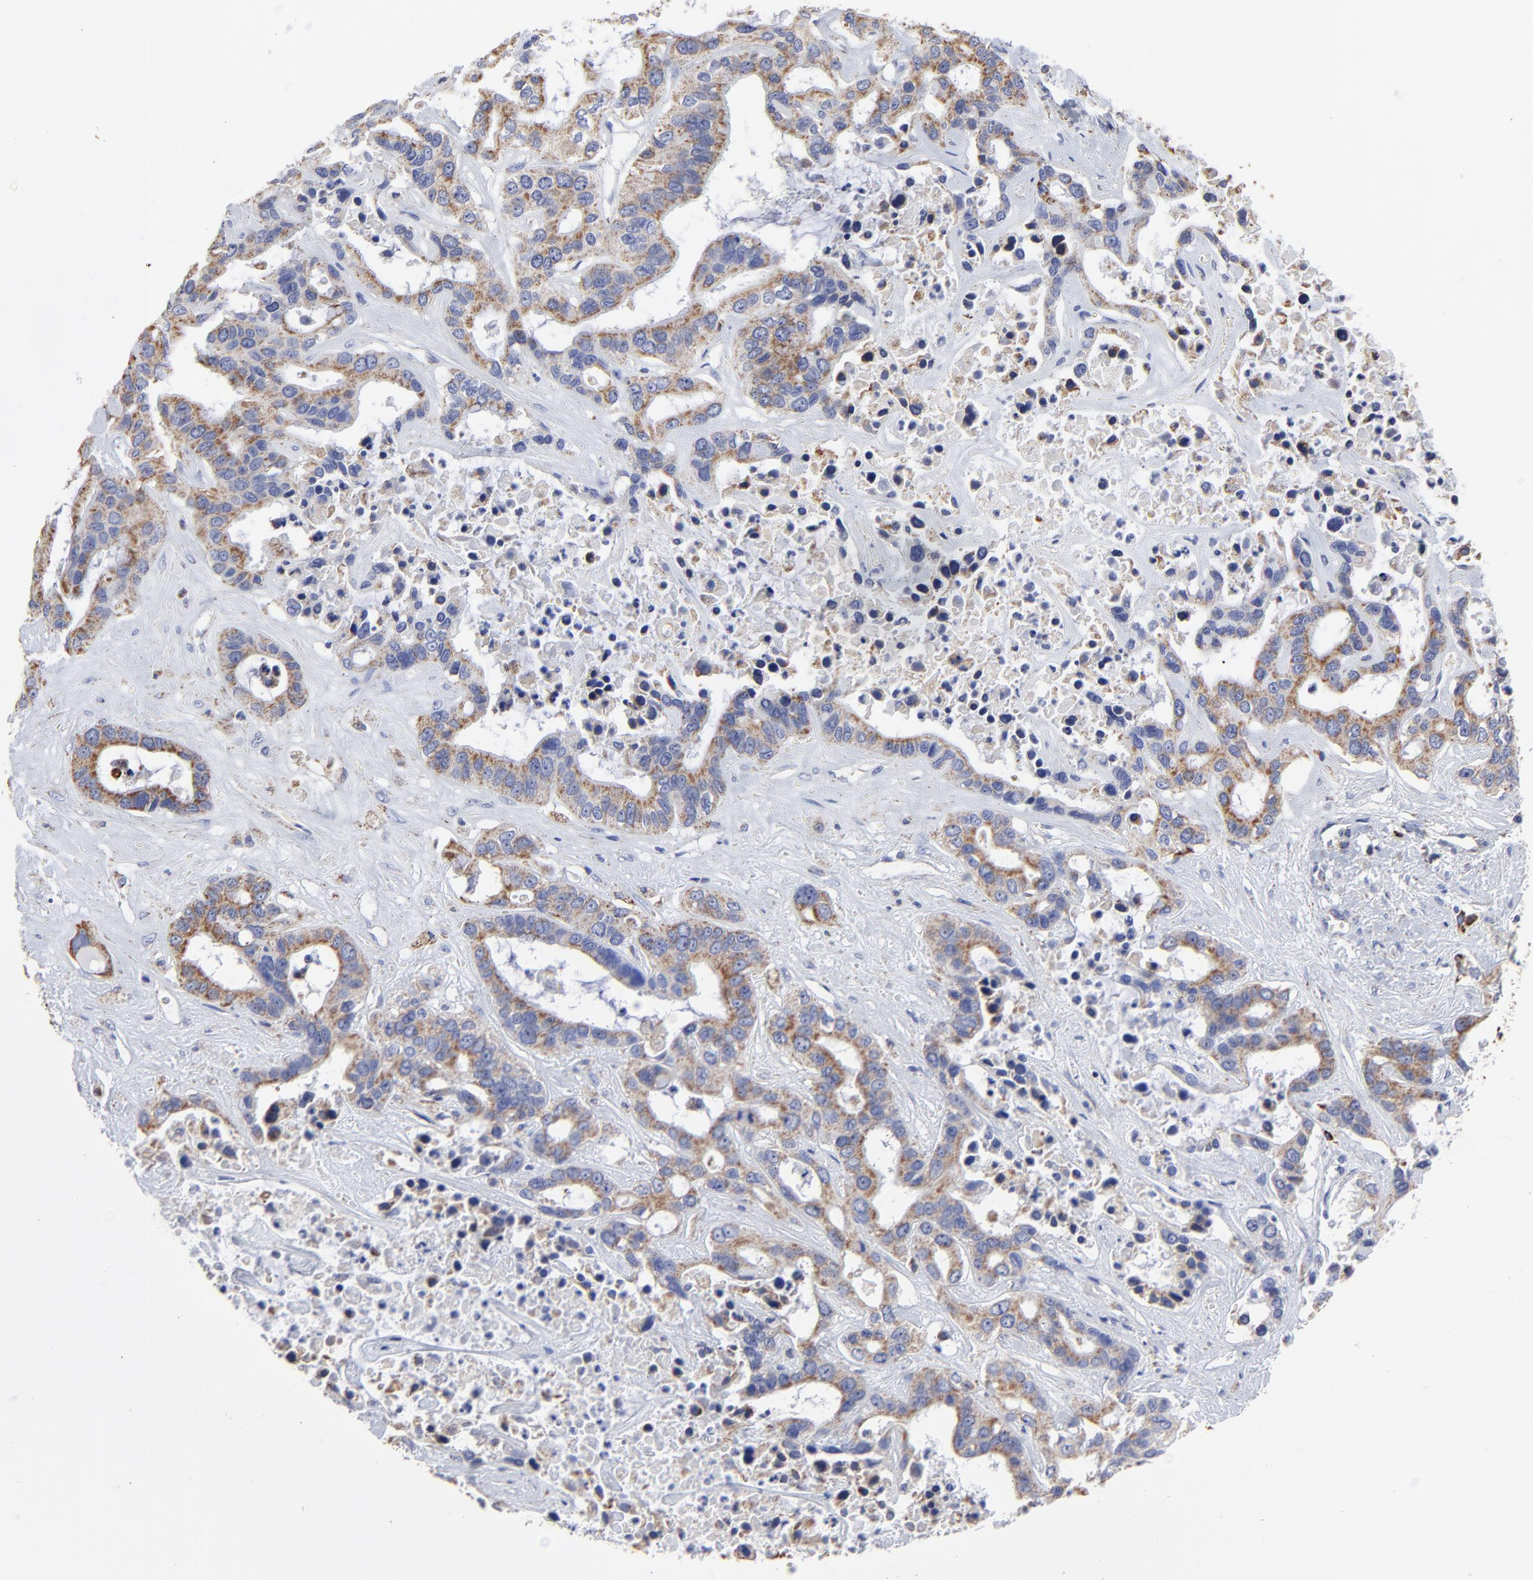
{"staining": {"intensity": "weak", "quantity": ">75%", "location": "cytoplasmic/membranous"}, "tissue": "liver cancer", "cell_type": "Tumor cells", "image_type": "cancer", "snomed": [{"axis": "morphology", "description": "Cholangiocarcinoma"}, {"axis": "topography", "description": "Liver"}], "caption": "The image reveals staining of liver cancer (cholangiocarcinoma), revealing weak cytoplasmic/membranous protein staining (brown color) within tumor cells. (DAB IHC, brown staining for protein, blue staining for nuclei).", "gene": "PINK1", "patient": {"sex": "female", "age": 65}}